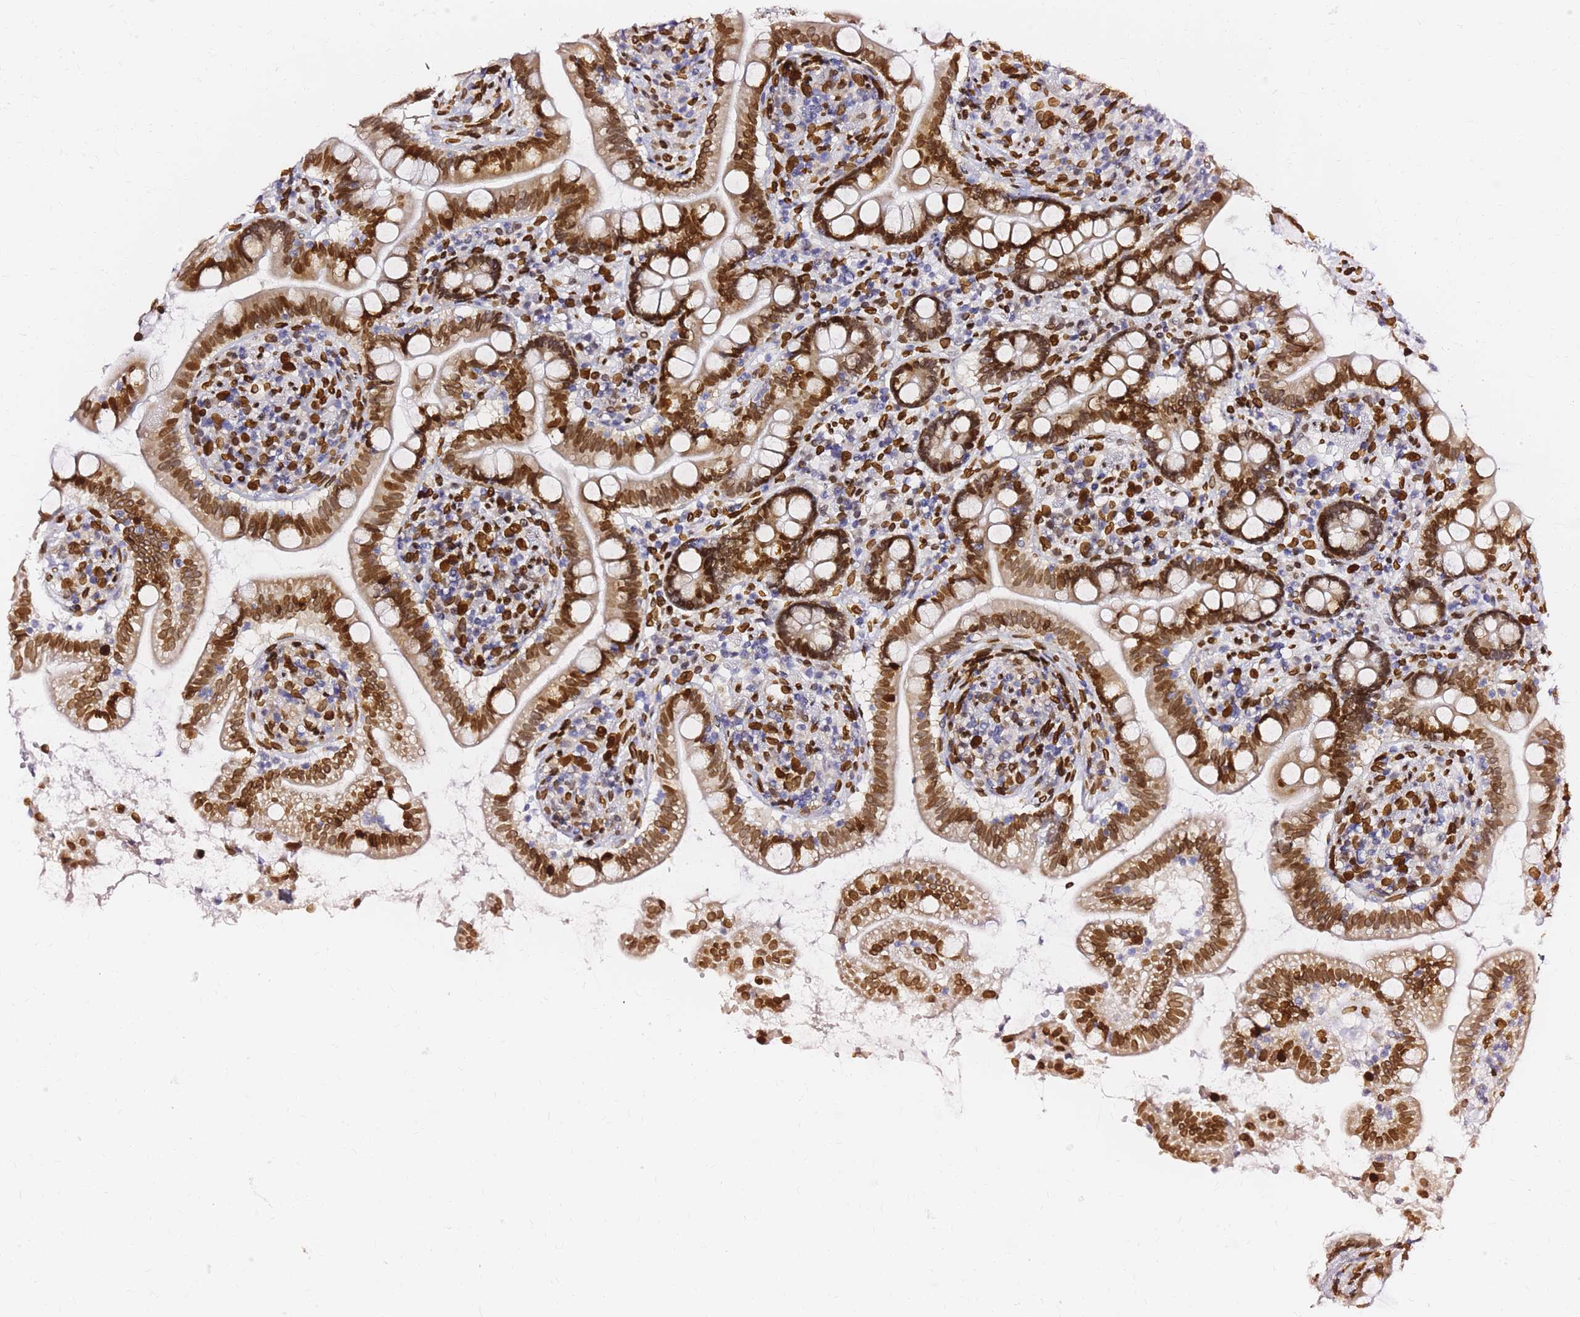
{"staining": {"intensity": "moderate", "quantity": ">75%", "location": "cytoplasmic/membranous,nuclear"}, "tissue": "small intestine", "cell_type": "Glandular cells", "image_type": "normal", "snomed": [{"axis": "morphology", "description": "Normal tissue, NOS"}, {"axis": "topography", "description": "Small intestine"}], "caption": "Small intestine stained for a protein (brown) exhibits moderate cytoplasmic/membranous,nuclear positive staining in approximately >75% of glandular cells.", "gene": "C6orf141", "patient": {"sex": "female", "age": 64}}